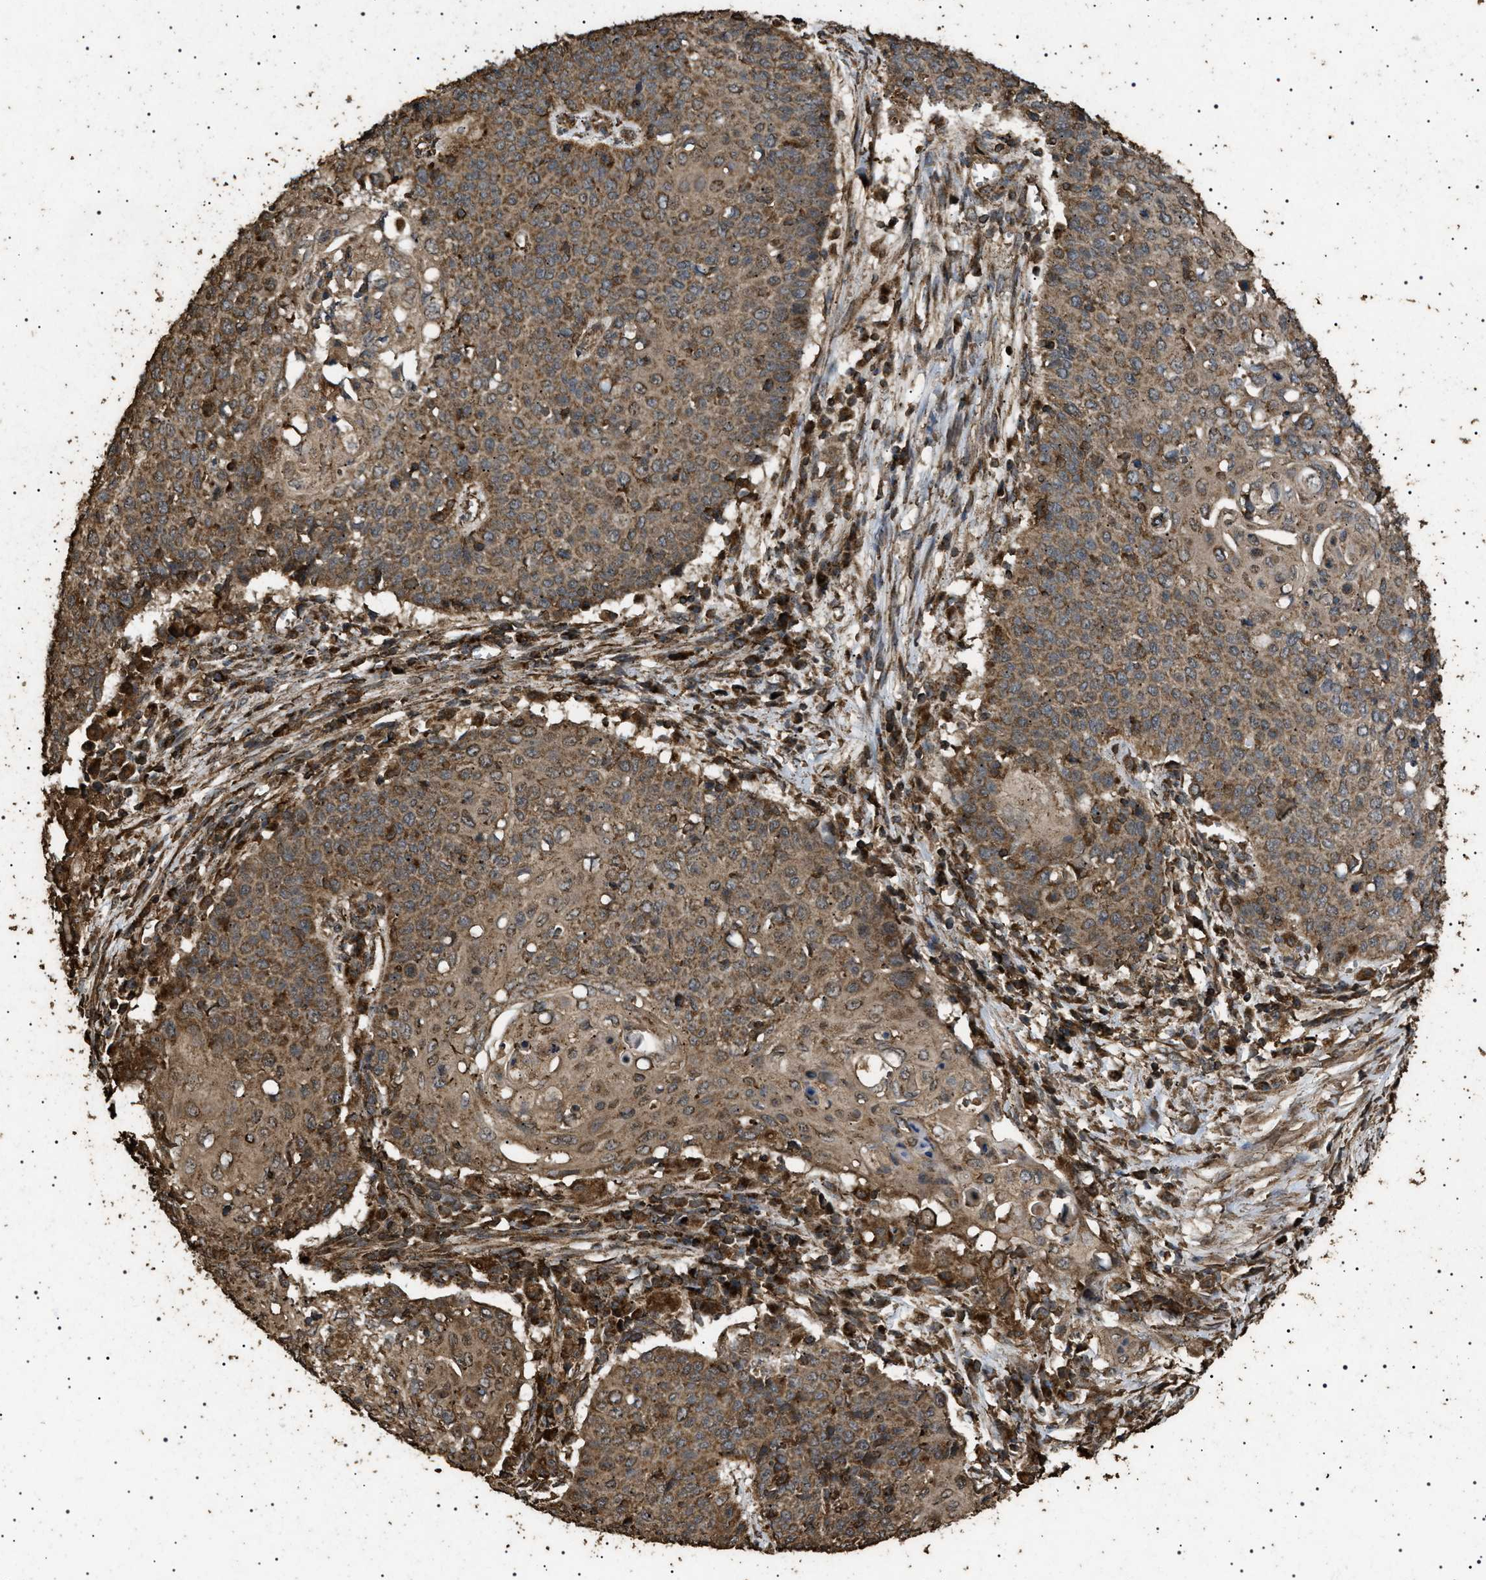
{"staining": {"intensity": "moderate", "quantity": ">75%", "location": "cytoplasmic/membranous"}, "tissue": "cervical cancer", "cell_type": "Tumor cells", "image_type": "cancer", "snomed": [{"axis": "morphology", "description": "Squamous cell carcinoma, NOS"}, {"axis": "topography", "description": "Cervix"}], "caption": "An image of squamous cell carcinoma (cervical) stained for a protein demonstrates moderate cytoplasmic/membranous brown staining in tumor cells.", "gene": "CYRIA", "patient": {"sex": "female", "age": 39}}